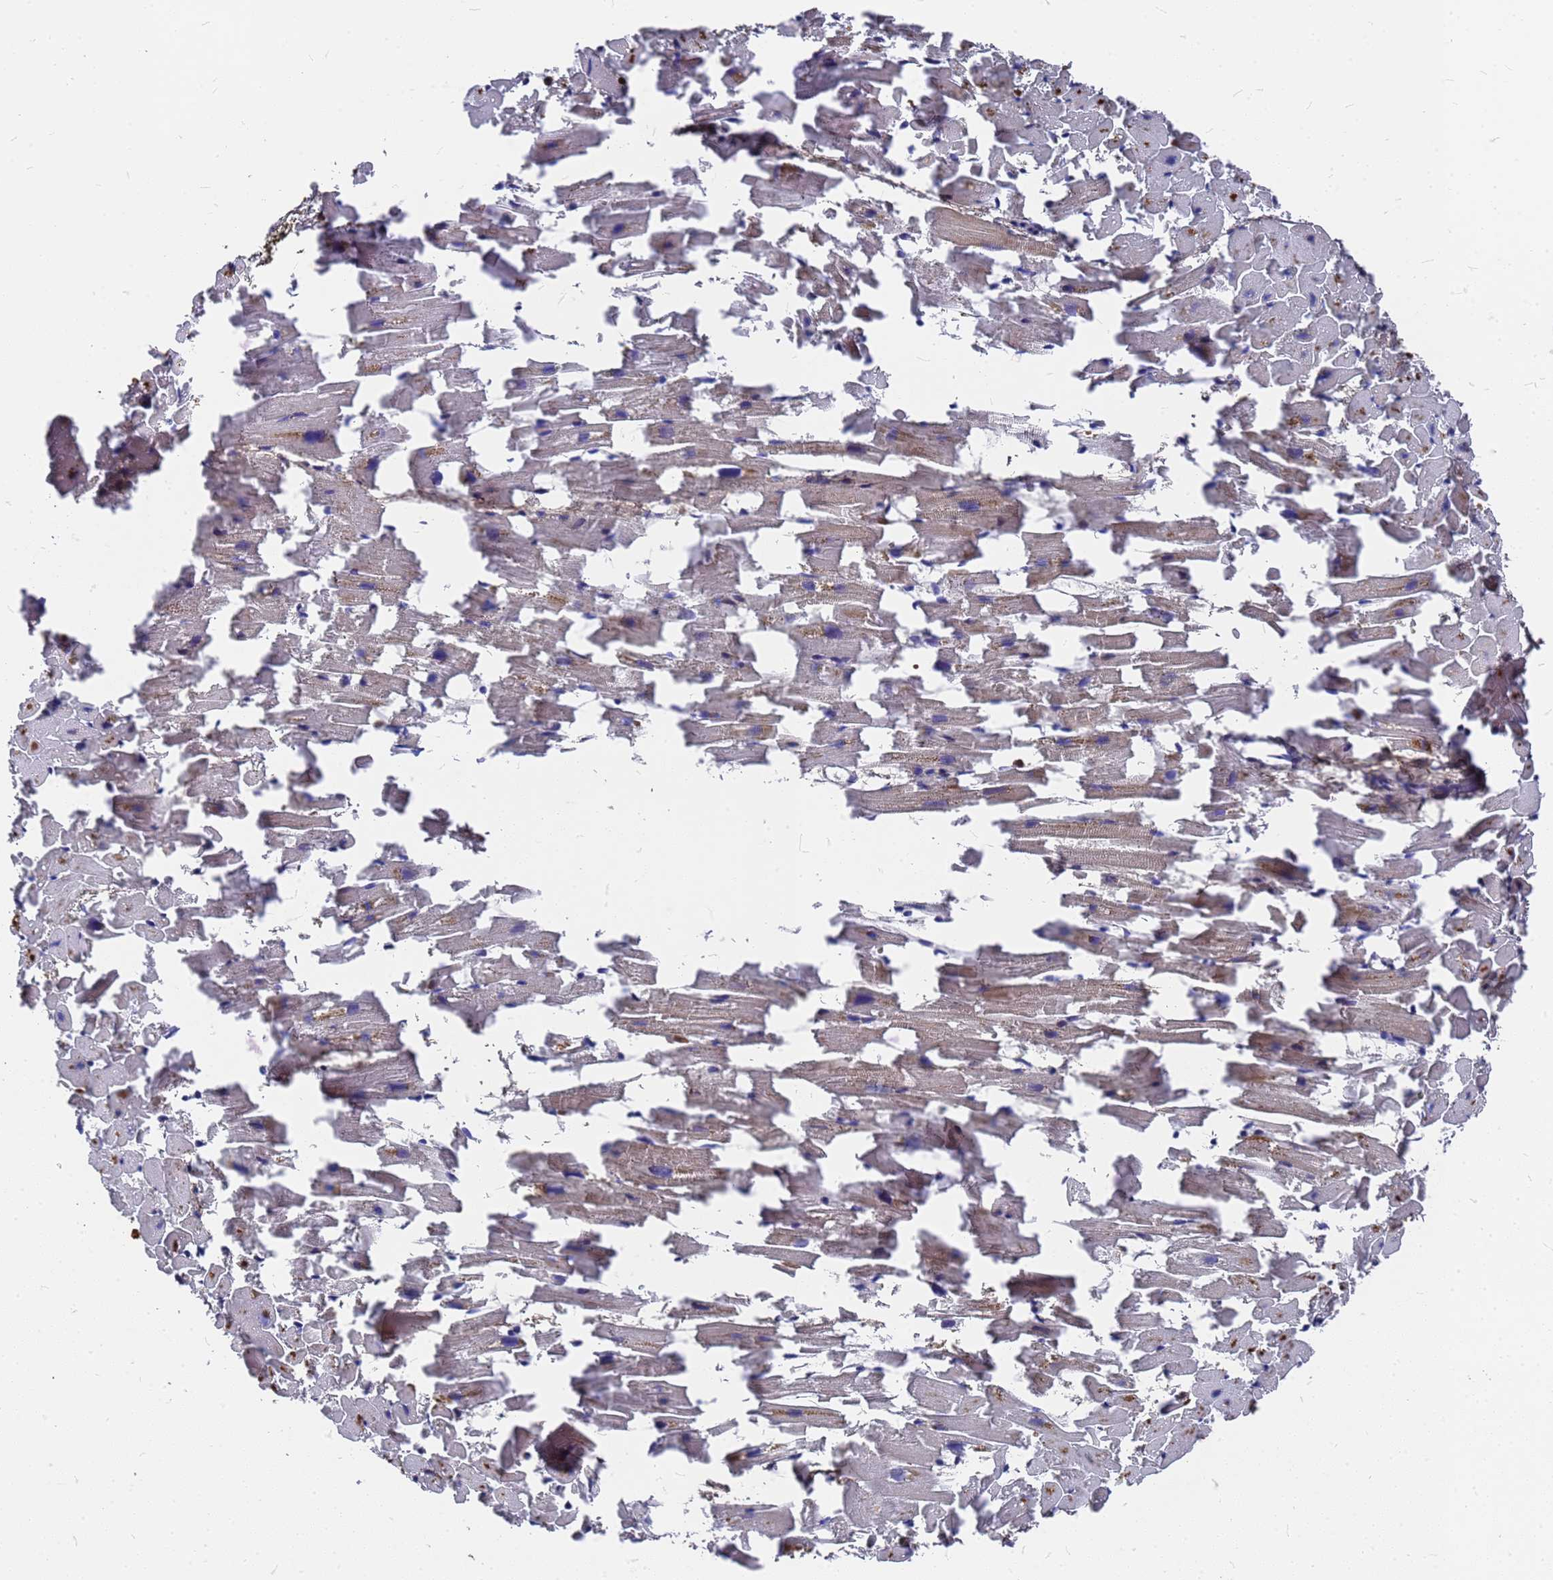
{"staining": {"intensity": "moderate", "quantity": "25%-75%", "location": "cytoplasmic/membranous"}, "tissue": "heart muscle", "cell_type": "Cardiomyocytes", "image_type": "normal", "snomed": [{"axis": "morphology", "description": "Normal tissue, NOS"}, {"axis": "topography", "description": "Heart"}], "caption": "A histopathology image of heart muscle stained for a protein displays moderate cytoplasmic/membranous brown staining in cardiomyocytes.", "gene": "ZNF717", "patient": {"sex": "female", "age": 64}}